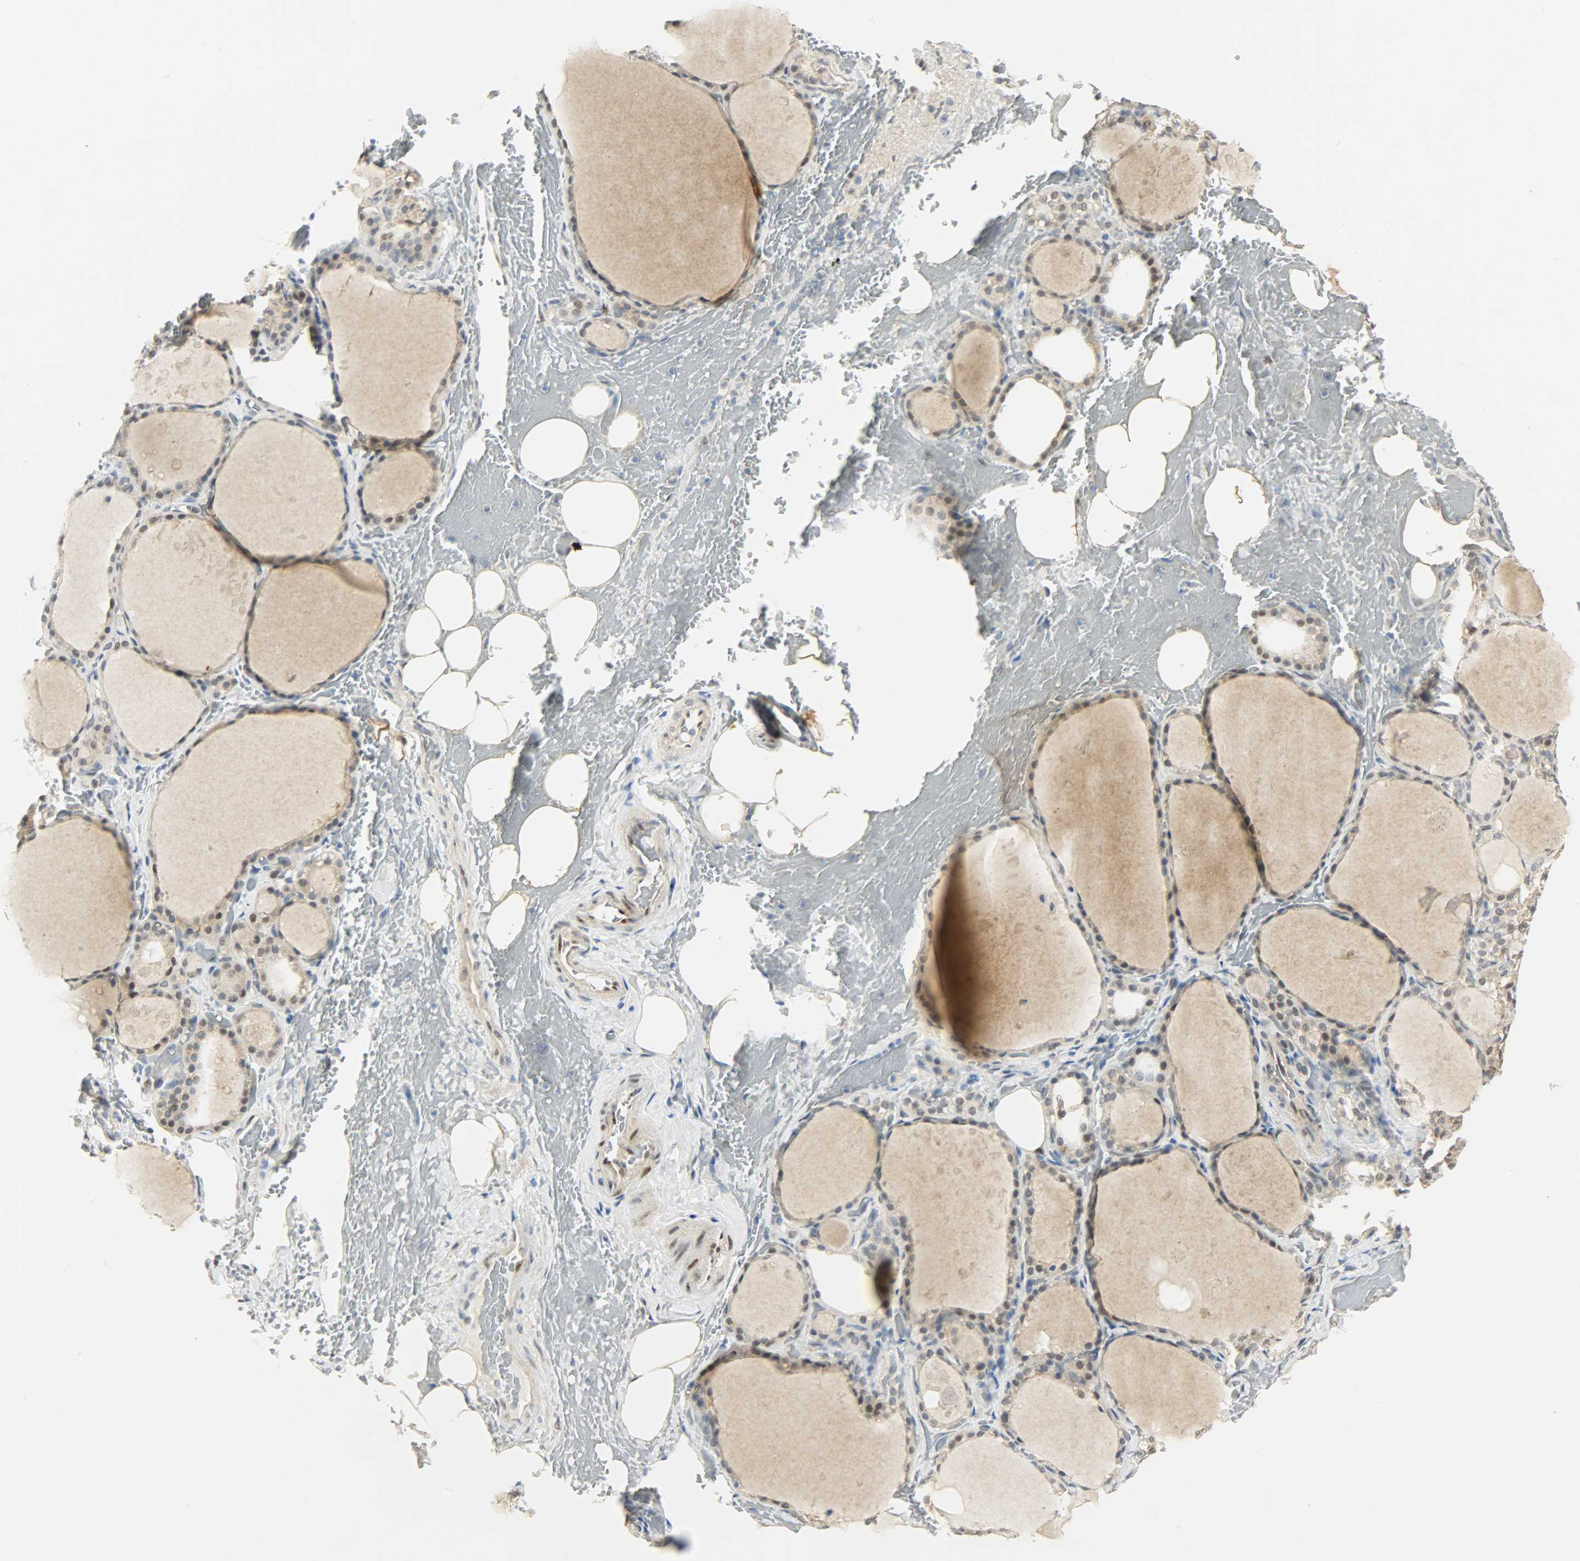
{"staining": {"intensity": "moderate", "quantity": "<25%", "location": "nuclear"}, "tissue": "thyroid gland", "cell_type": "Glandular cells", "image_type": "normal", "snomed": [{"axis": "morphology", "description": "Normal tissue, NOS"}, {"axis": "topography", "description": "Thyroid gland"}], "caption": "The immunohistochemical stain shows moderate nuclear staining in glandular cells of benign thyroid gland.", "gene": "NPEPL1", "patient": {"sex": "male", "age": 61}}